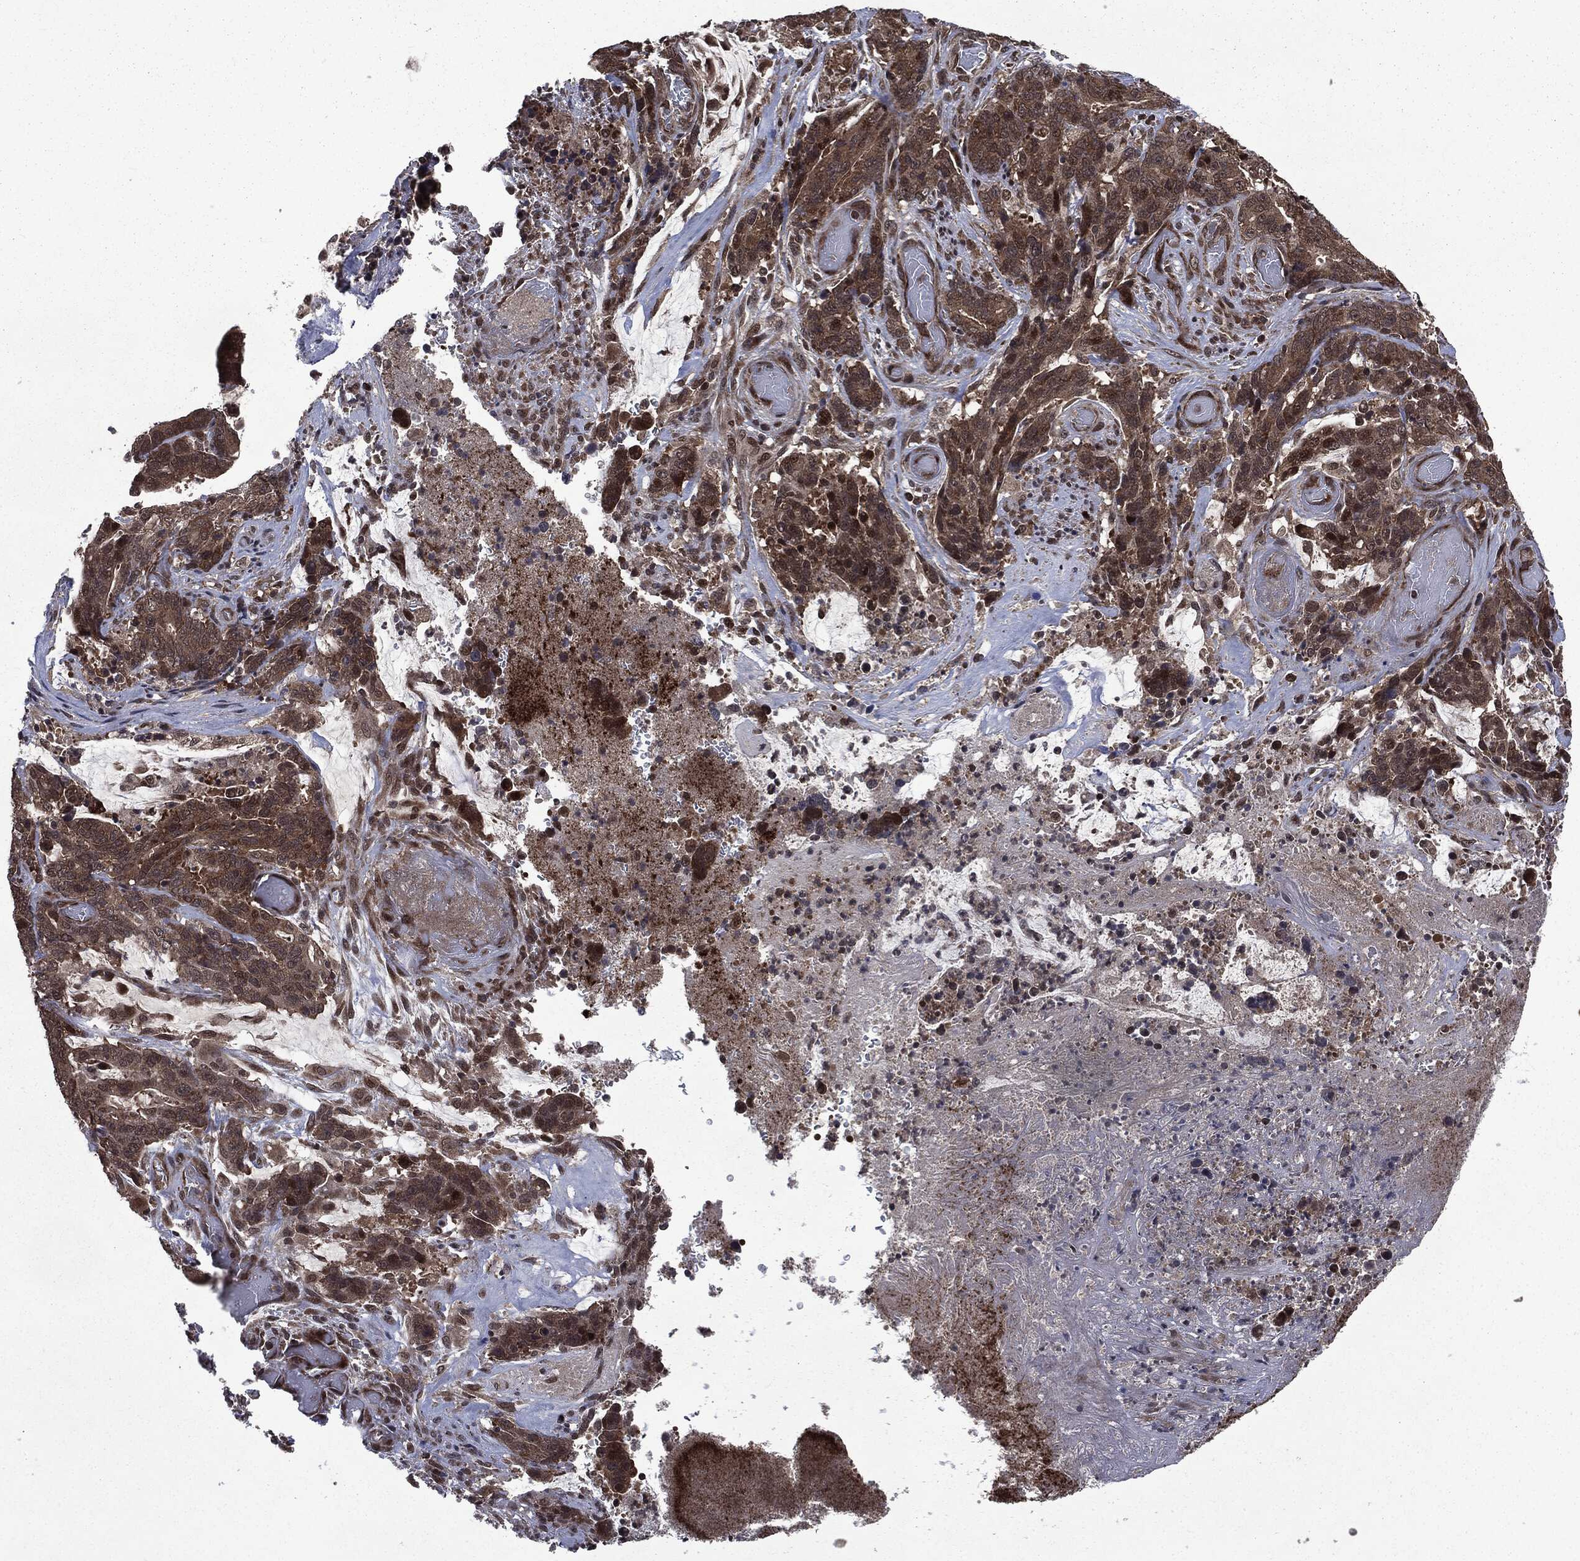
{"staining": {"intensity": "strong", "quantity": "25%-75%", "location": "cytoplasmic/membranous,nuclear"}, "tissue": "stomach cancer", "cell_type": "Tumor cells", "image_type": "cancer", "snomed": [{"axis": "morphology", "description": "Normal tissue, NOS"}, {"axis": "morphology", "description": "Adenocarcinoma, NOS"}, {"axis": "topography", "description": "Stomach"}], "caption": "An immunohistochemistry histopathology image of tumor tissue is shown. Protein staining in brown shows strong cytoplasmic/membranous and nuclear positivity in stomach adenocarcinoma within tumor cells.", "gene": "STAU2", "patient": {"sex": "female", "age": 64}}